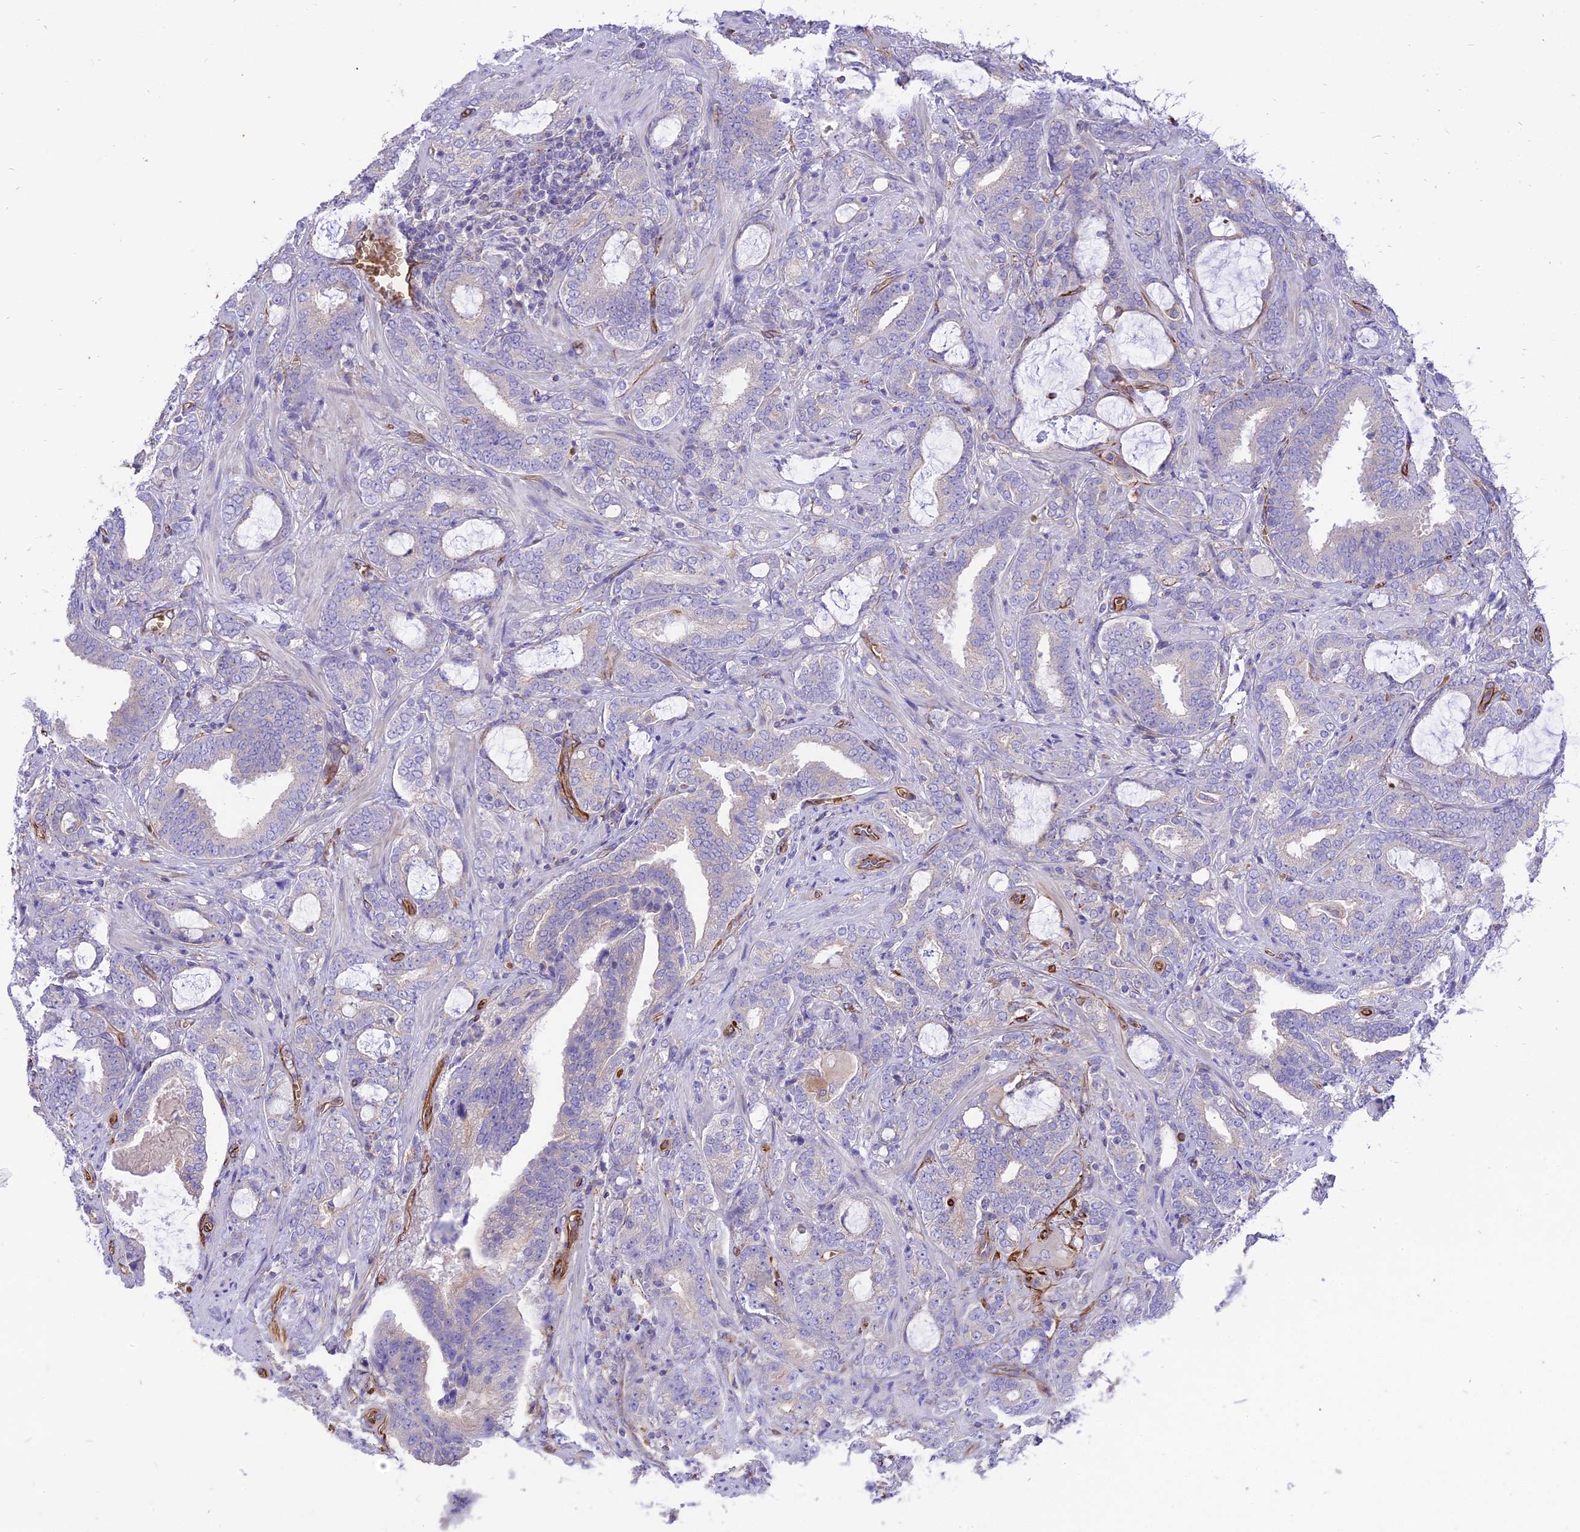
{"staining": {"intensity": "negative", "quantity": "none", "location": "none"}, "tissue": "prostate cancer", "cell_type": "Tumor cells", "image_type": "cancer", "snomed": [{"axis": "morphology", "description": "Adenocarcinoma, High grade"}, {"axis": "topography", "description": "Prostate and seminal vesicle, NOS"}], "caption": "Immunohistochemical staining of prostate adenocarcinoma (high-grade) demonstrates no significant staining in tumor cells. The staining was performed using DAB to visualize the protein expression in brown, while the nuclei were stained in blue with hematoxylin (Magnification: 20x).", "gene": "TTC4", "patient": {"sex": "male", "age": 67}}